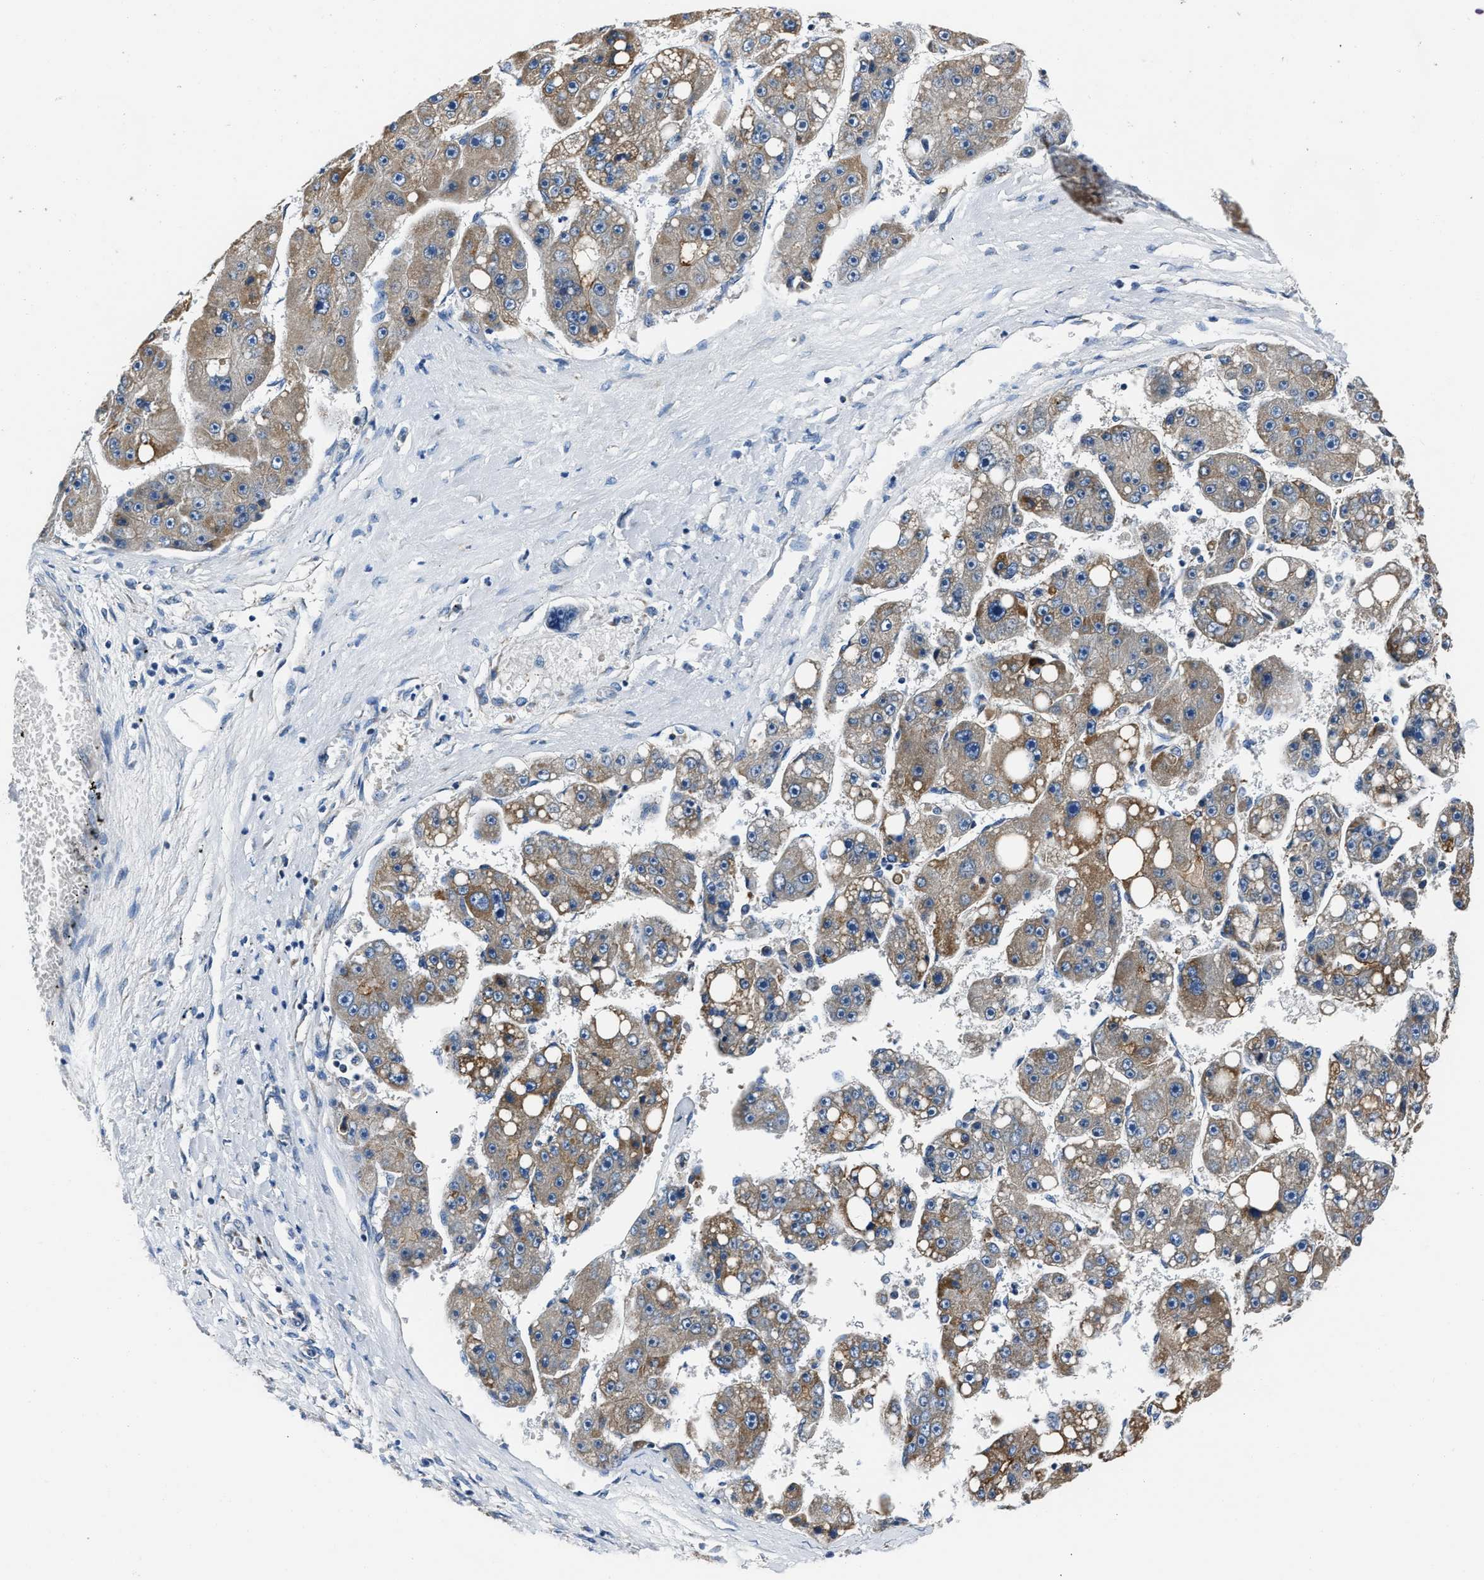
{"staining": {"intensity": "moderate", "quantity": "25%-75%", "location": "cytoplasmic/membranous"}, "tissue": "liver cancer", "cell_type": "Tumor cells", "image_type": "cancer", "snomed": [{"axis": "morphology", "description": "Carcinoma, Hepatocellular, NOS"}, {"axis": "topography", "description": "Liver"}], "caption": "Immunohistochemistry (DAB (3,3'-diaminobenzidine)) staining of liver cancer shows moderate cytoplasmic/membranous protein staining in approximately 25%-75% of tumor cells.", "gene": "NSUN5", "patient": {"sex": "female", "age": 61}}